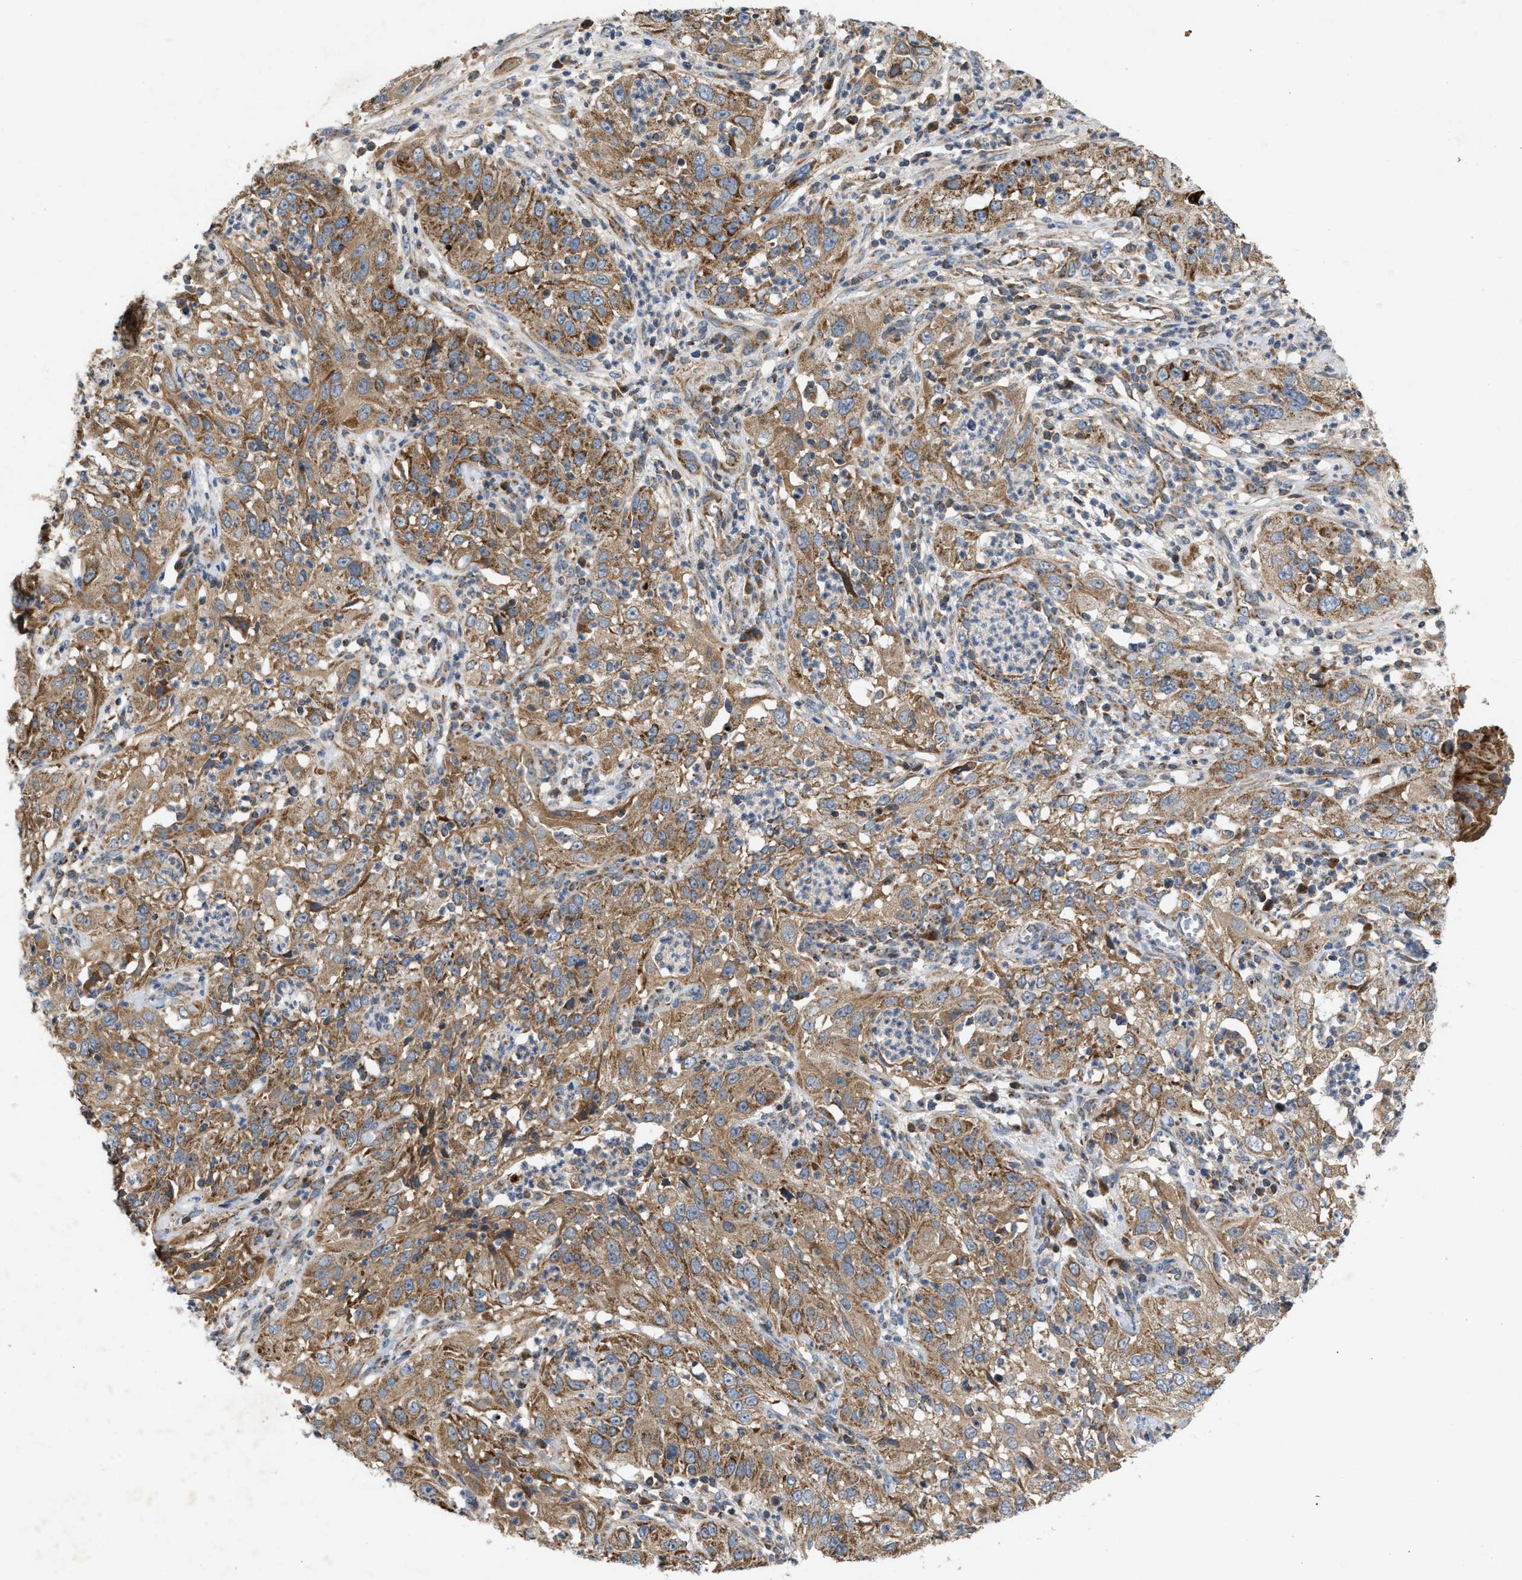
{"staining": {"intensity": "moderate", "quantity": ">75%", "location": "cytoplasmic/membranous"}, "tissue": "cervical cancer", "cell_type": "Tumor cells", "image_type": "cancer", "snomed": [{"axis": "morphology", "description": "Squamous cell carcinoma, NOS"}, {"axis": "topography", "description": "Cervix"}], "caption": "Immunohistochemical staining of cervical cancer reveals moderate cytoplasmic/membranous protein positivity in about >75% of tumor cells. Nuclei are stained in blue.", "gene": "TACO1", "patient": {"sex": "female", "age": 32}}